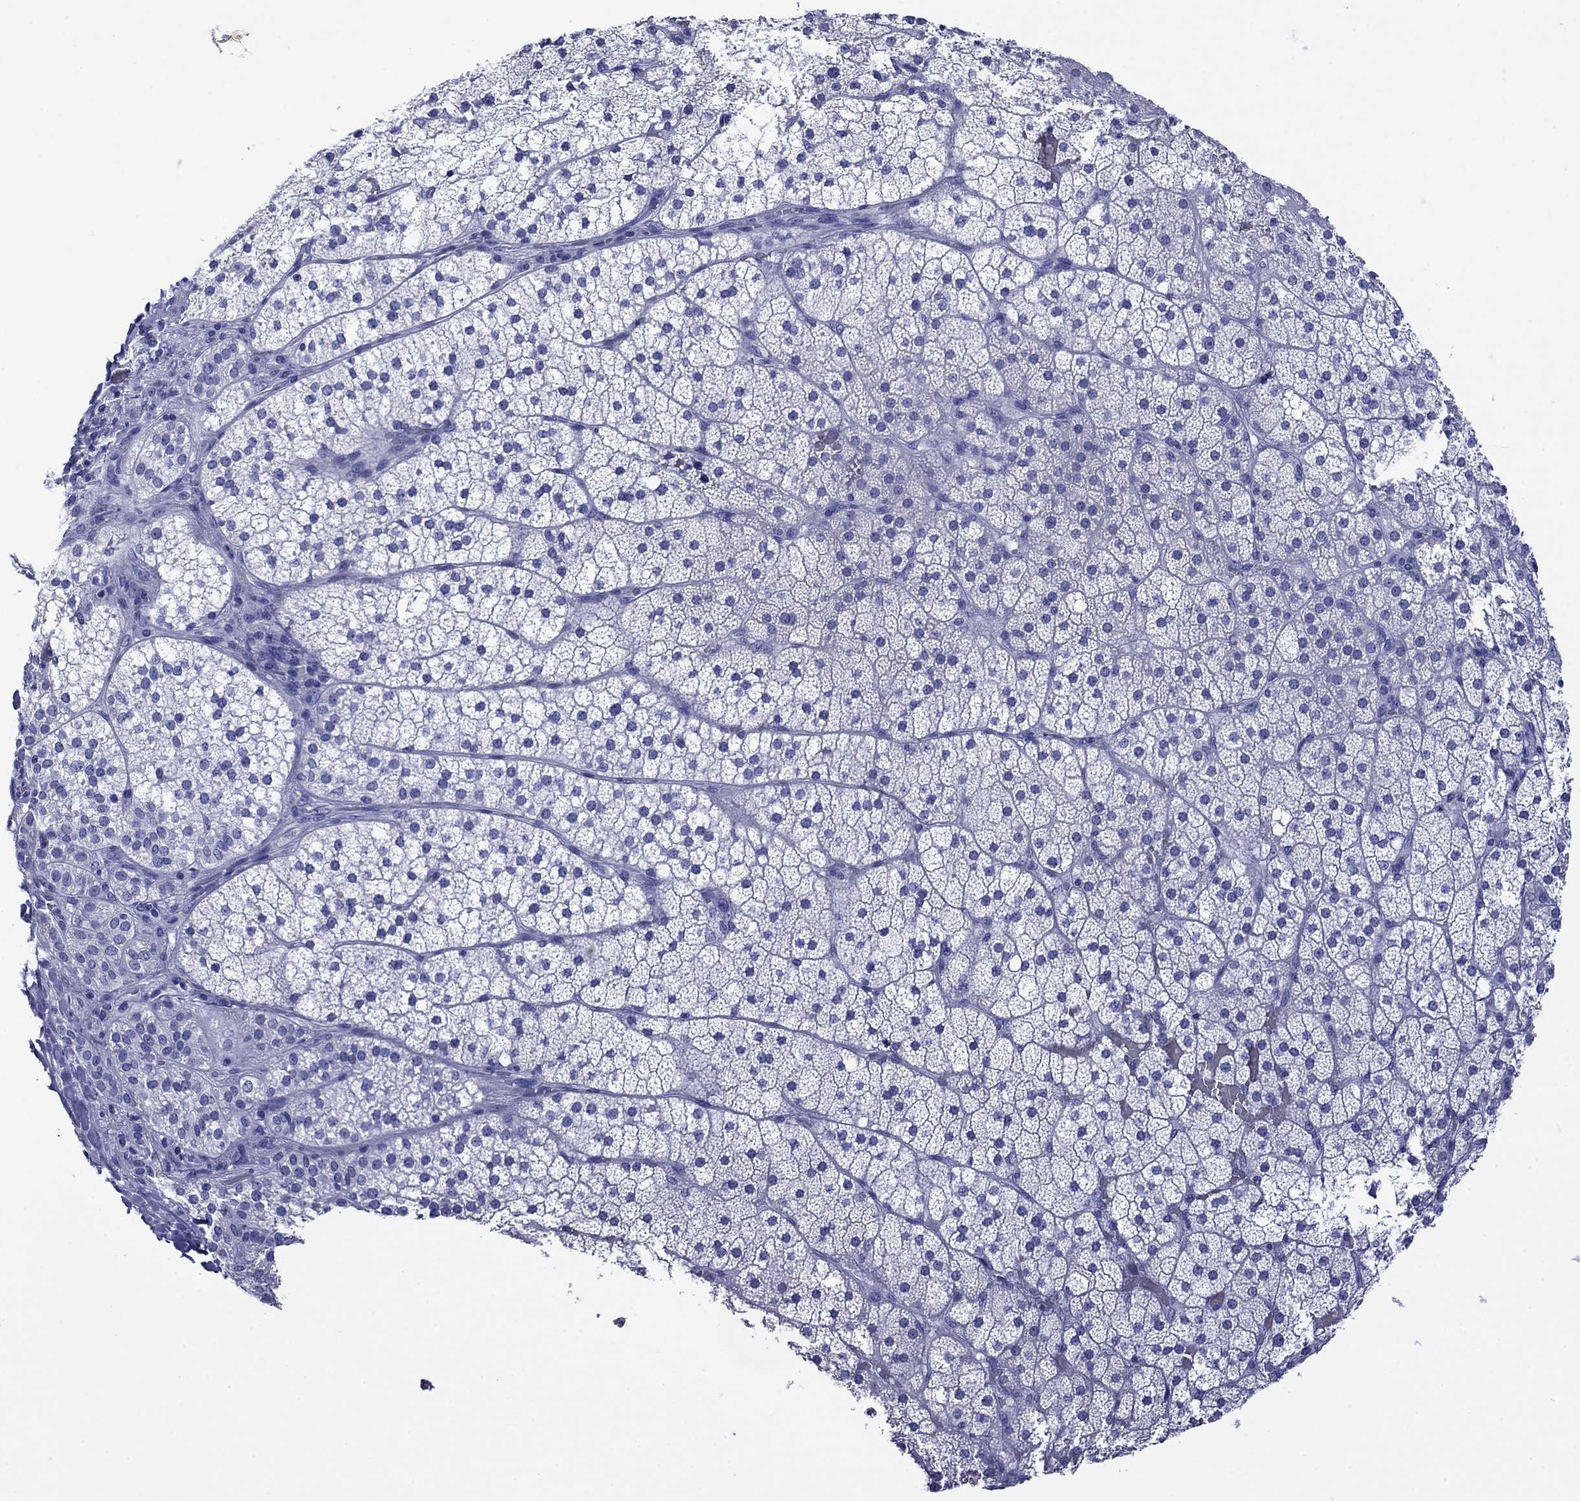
{"staining": {"intensity": "negative", "quantity": "none", "location": "none"}, "tissue": "adrenal gland", "cell_type": "Glandular cells", "image_type": "normal", "snomed": [{"axis": "morphology", "description": "Normal tissue, NOS"}, {"axis": "topography", "description": "Adrenal gland"}], "caption": "Immunohistochemical staining of normal human adrenal gland exhibits no significant expression in glandular cells.", "gene": "GIP", "patient": {"sex": "male", "age": 53}}